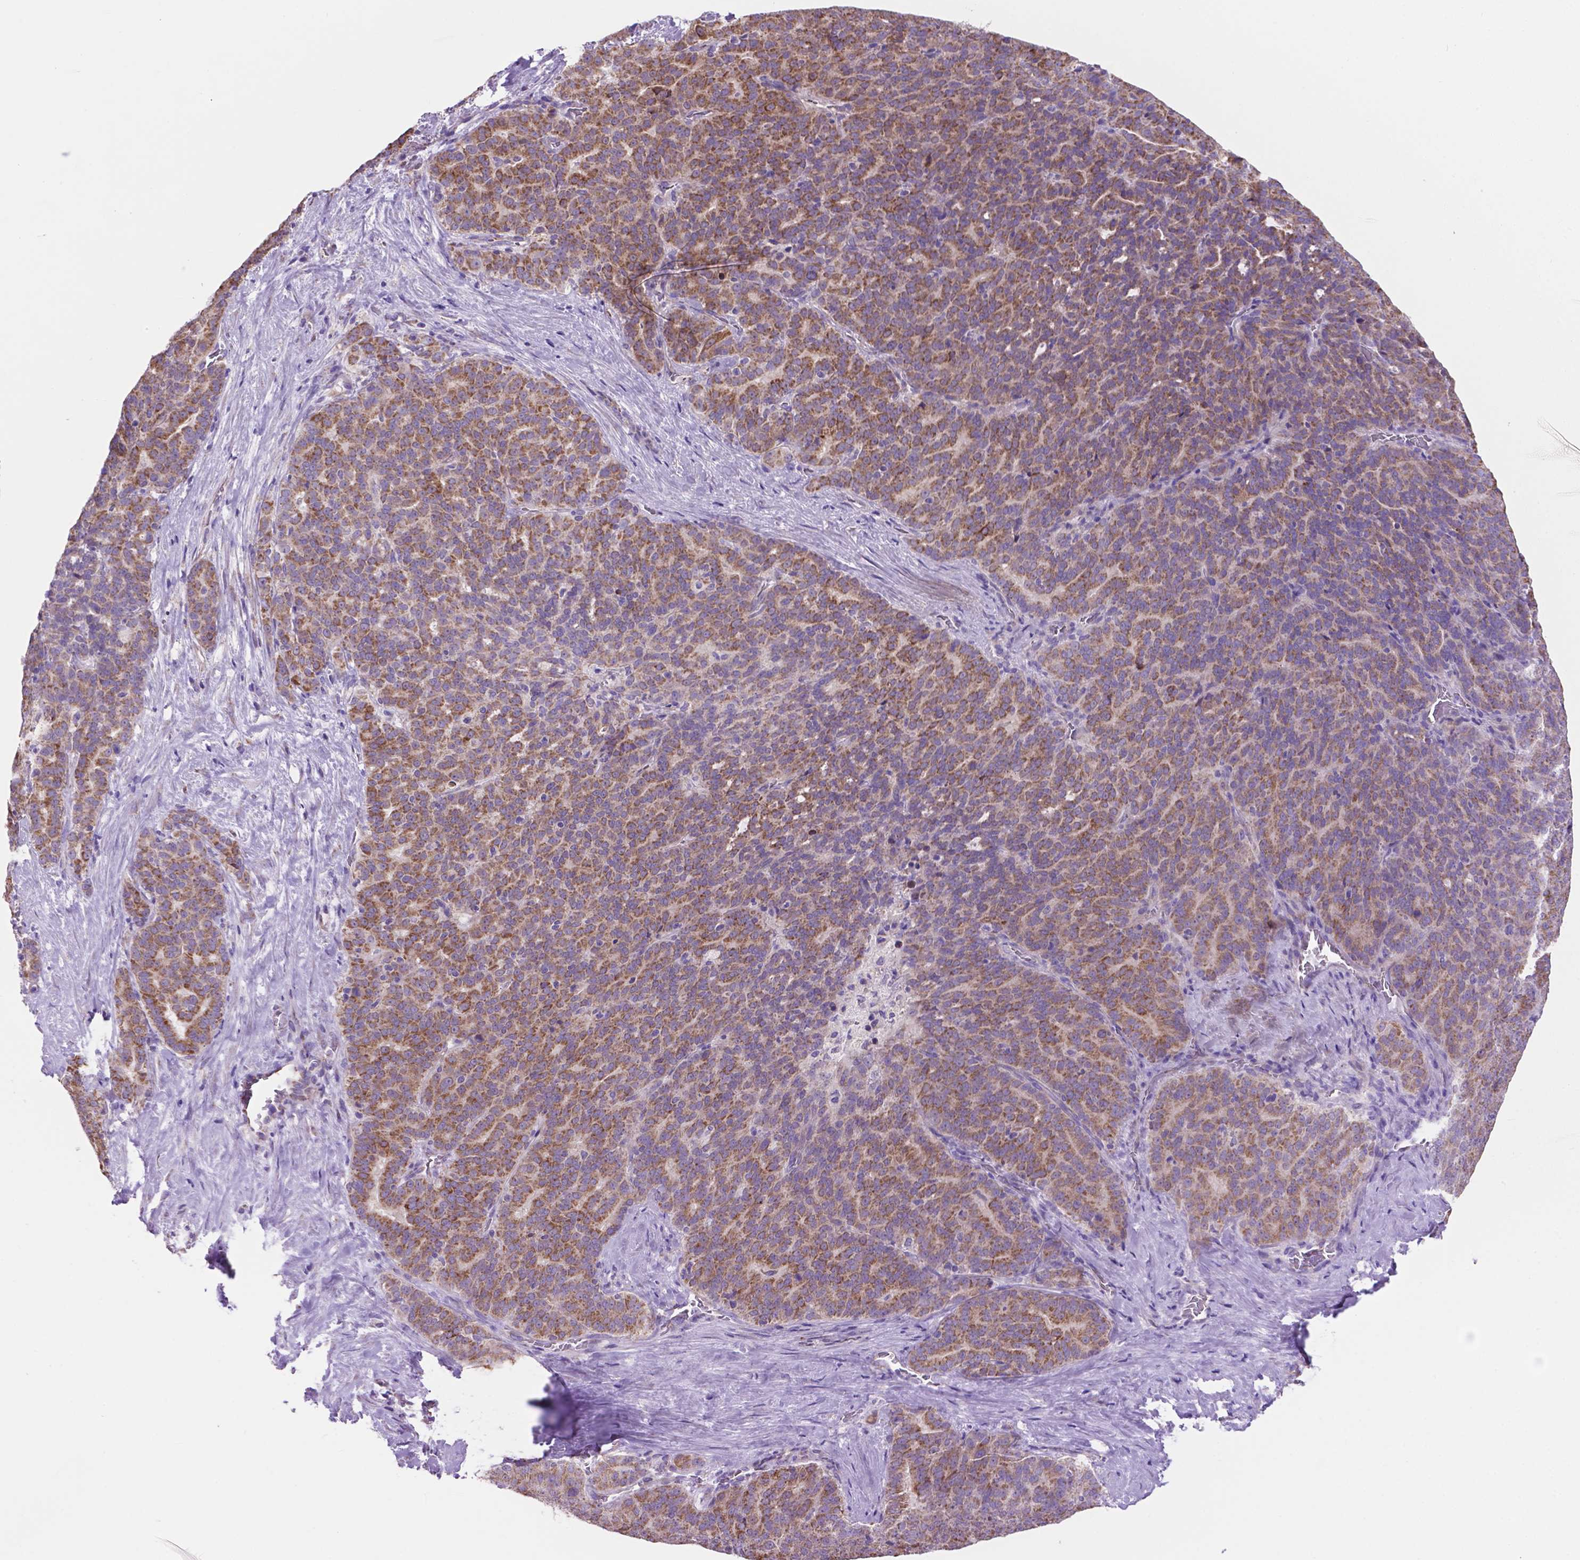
{"staining": {"intensity": "moderate", "quantity": ">75%", "location": "cytoplasmic/membranous"}, "tissue": "liver cancer", "cell_type": "Tumor cells", "image_type": "cancer", "snomed": [{"axis": "morphology", "description": "Cholangiocarcinoma"}, {"axis": "topography", "description": "Liver"}], "caption": "DAB (3,3'-diaminobenzidine) immunohistochemical staining of human liver cholangiocarcinoma demonstrates moderate cytoplasmic/membranous protein staining in about >75% of tumor cells.", "gene": "TMEM121B", "patient": {"sex": "female", "age": 47}}